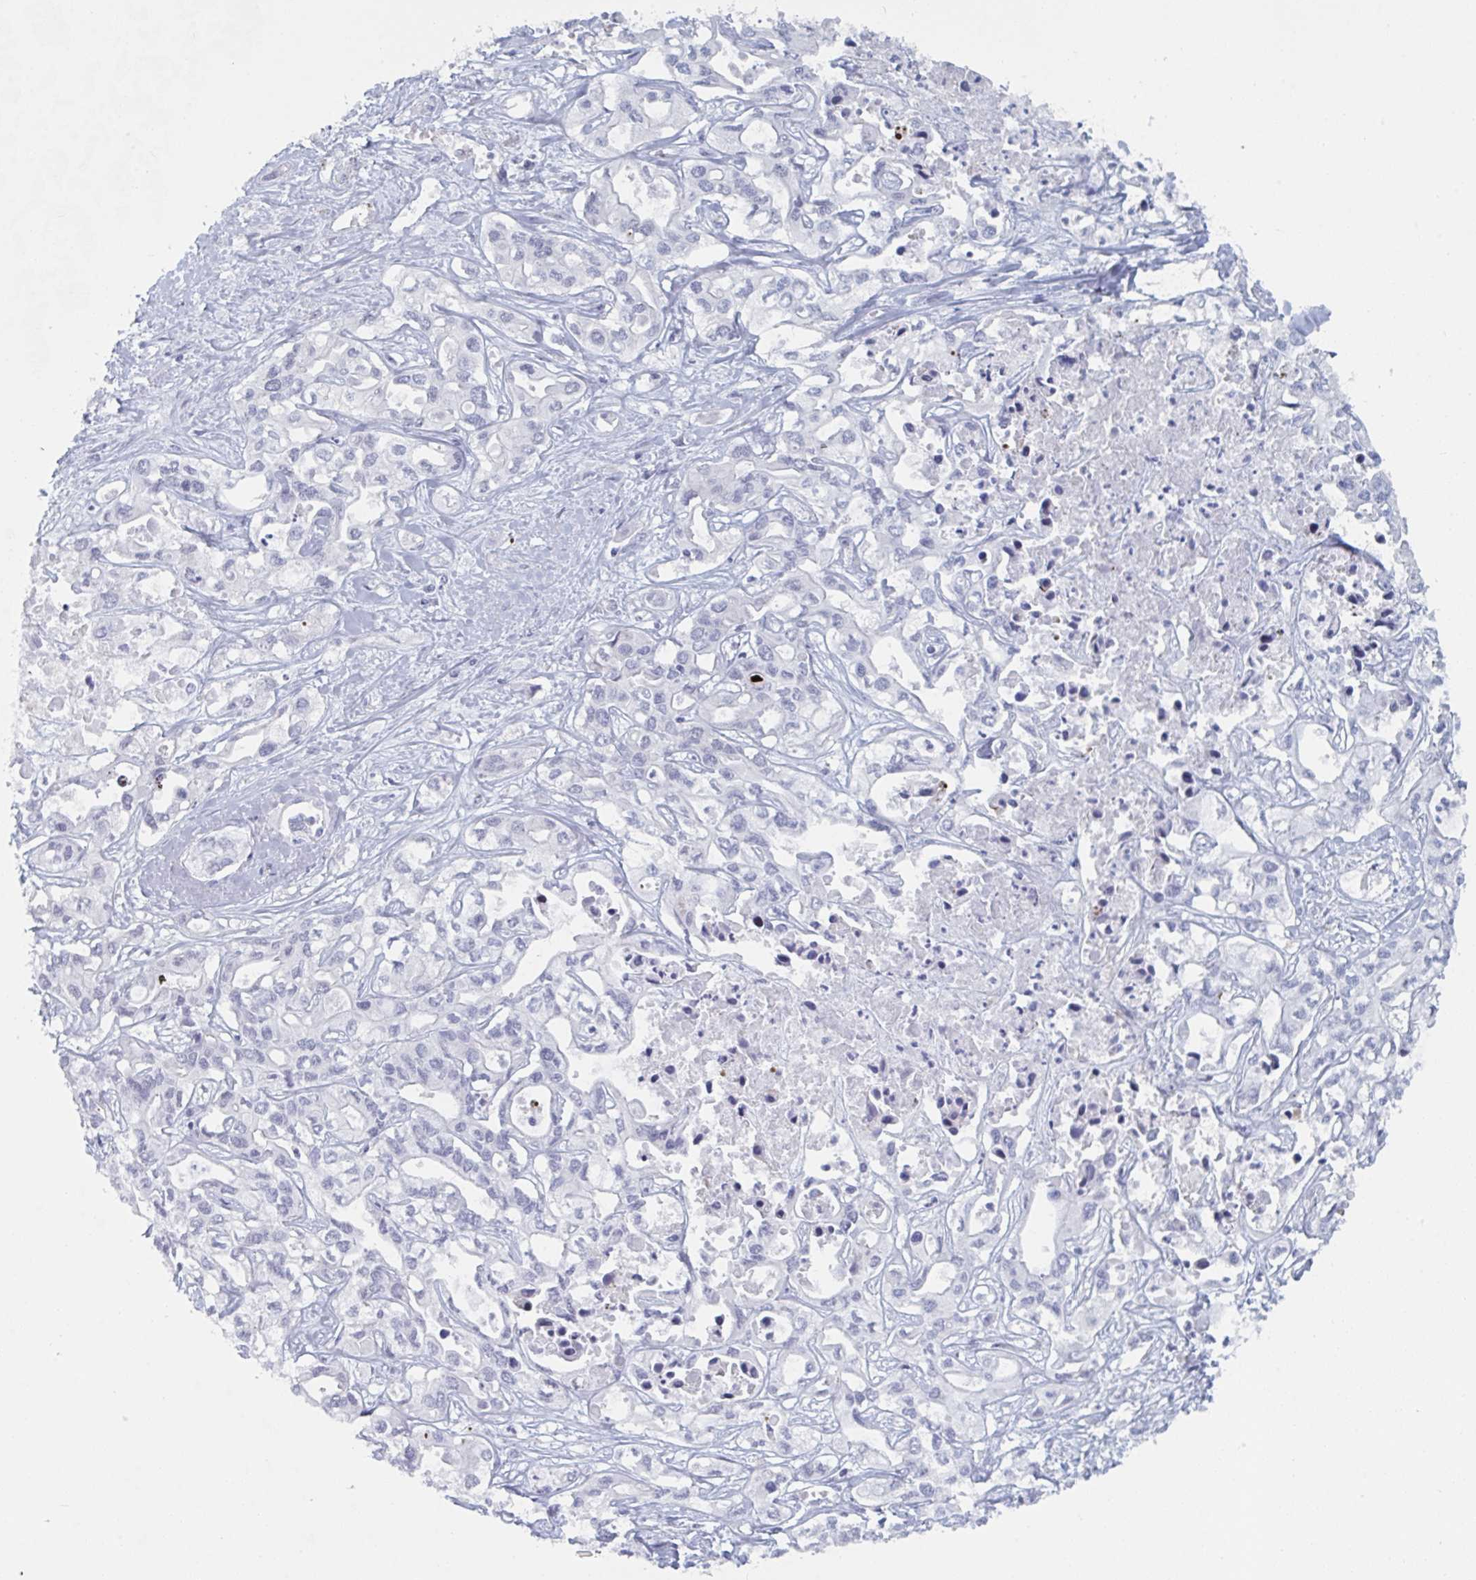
{"staining": {"intensity": "negative", "quantity": "none", "location": "none"}, "tissue": "liver cancer", "cell_type": "Tumor cells", "image_type": "cancer", "snomed": [{"axis": "morphology", "description": "Cholangiocarcinoma"}, {"axis": "topography", "description": "Liver"}], "caption": "DAB (3,3'-diaminobenzidine) immunohistochemical staining of cholangiocarcinoma (liver) reveals no significant staining in tumor cells. Brightfield microscopy of immunohistochemistry stained with DAB (brown) and hematoxylin (blue), captured at high magnification.", "gene": "NR1H2", "patient": {"sex": "female", "age": 64}}